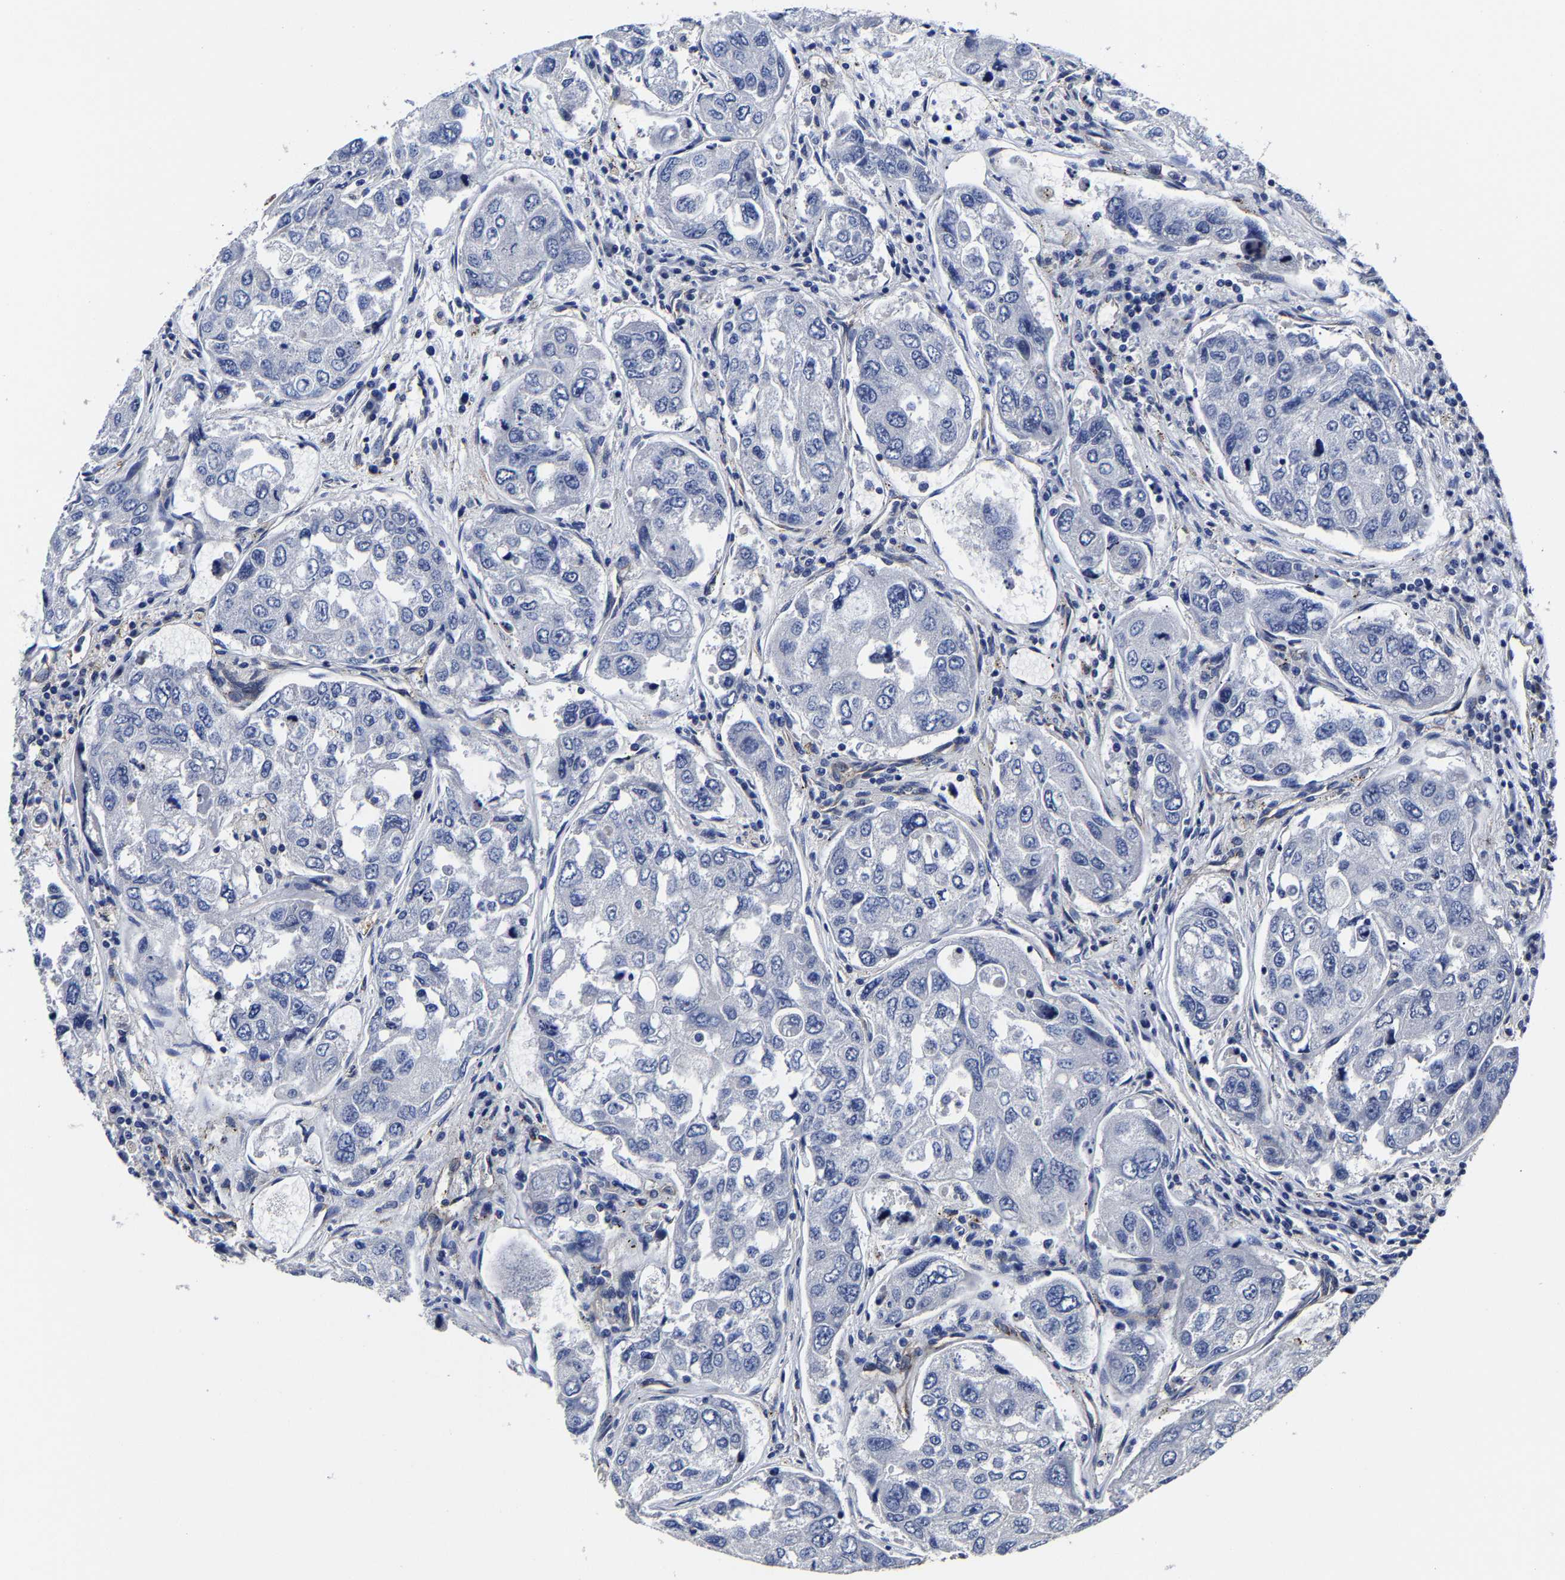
{"staining": {"intensity": "negative", "quantity": "none", "location": "none"}, "tissue": "urothelial cancer", "cell_type": "Tumor cells", "image_type": "cancer", "snomed": [{"axis": "morphology", "description": "Urothelial carcinoma, High grade"}, {"axis": "topography", "description": "Lymph node"}, {"axis": "topography", "description": "Urinary bladder"}], "caption": "IHC image of human high-grade urothelial carcinoma stained for a protein (brown), which demonstrates no staining in tumor cells. The staining is performed using DAB (3,3'-diaminobenzidine) brown chromogen with nuclei counter-stained in using hematoxylin.", "gene": "AASS", "patient": {"sex": "male", "age": 51}}